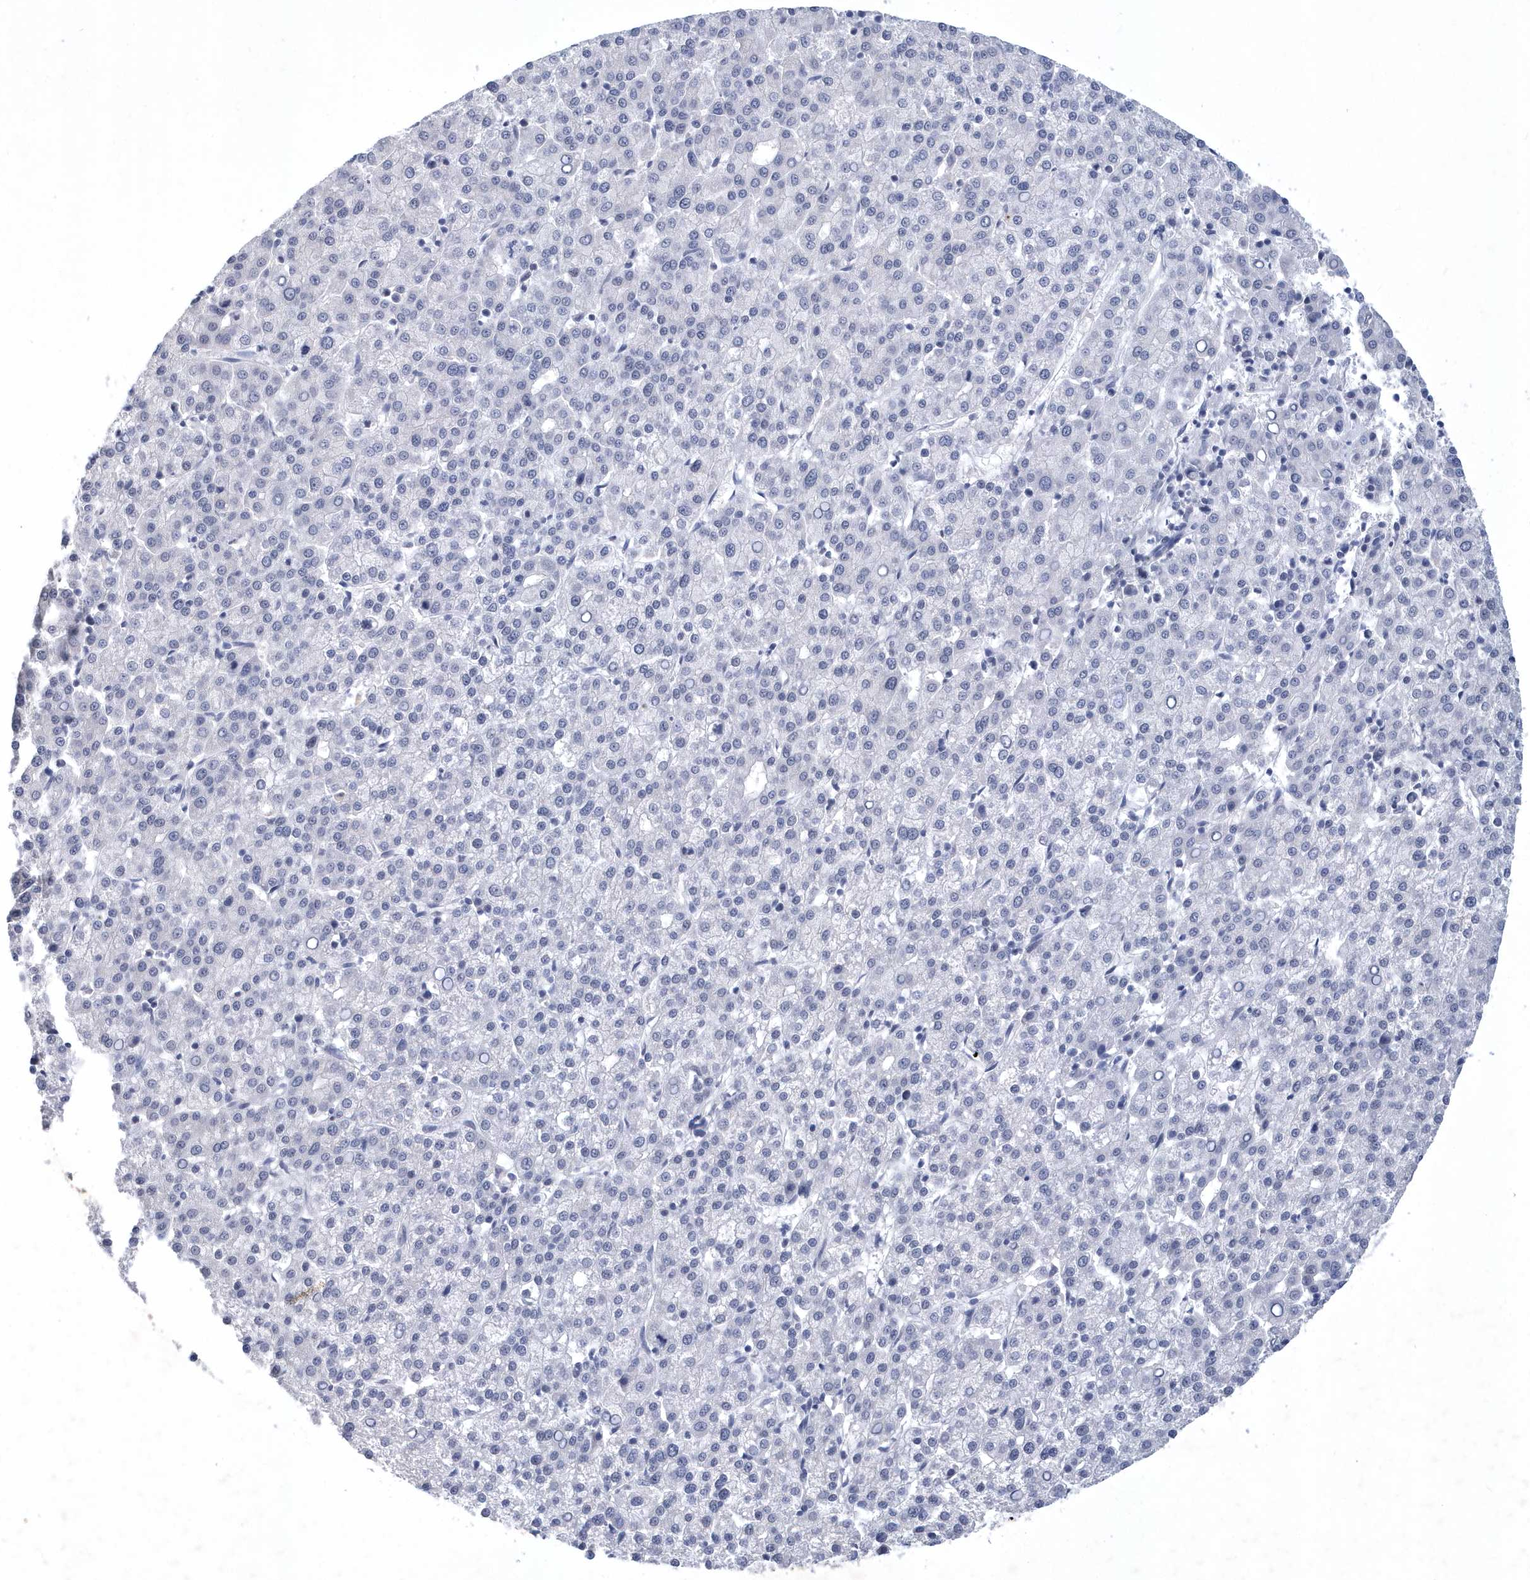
{"staining": {"intensity": "negative", "quantity": "none", "location": "none"}, "tissue": "liver cancer", "cell_type": "Tumor cells", "image_type": "cancer", "snomed": [{"axis": "morphology", "description": "Carcinoma, Hepatocellular, NOS"}, {"axis": "topography", "description": "Liver"}], "caption": "Tumor cells show no significant protein positivity in liver cancer.", "gene": "SRGAP3", "patient": {"sex": "female", "age": 58}}